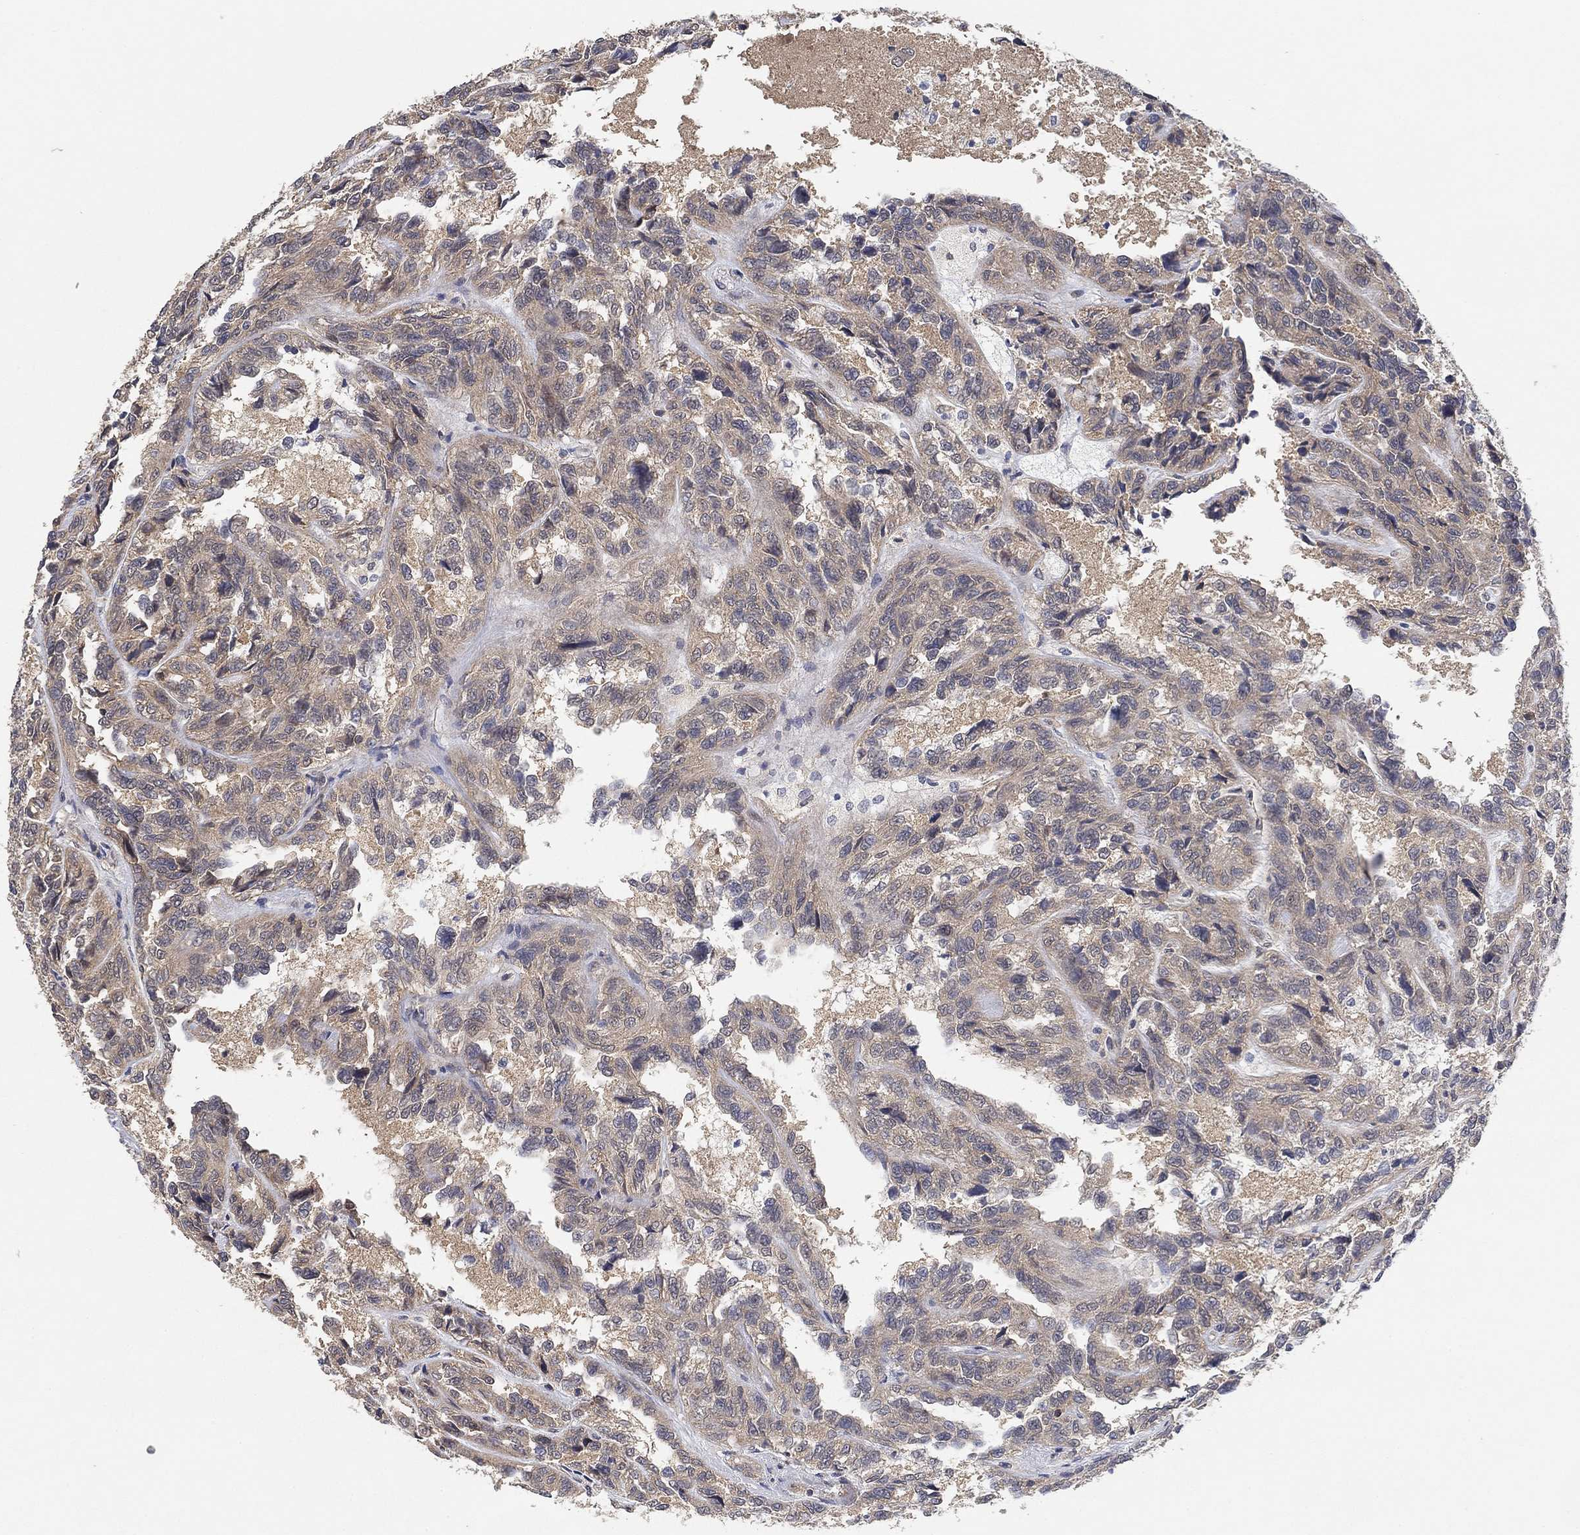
{"staining": {"intensity": "negative", "quantity": "none", "location": "none"}, "tissue": "renal cancer", "cell_type": "Tumor cells", "image_type": "cancer", "snomed": [{"axis": "morphology", "description": "Adenocarcinoma, NOS"}, {"axis": "topography", "description": "Kidney"}], "caption": "Histopathology image shows no significant protein expression in tumor cells of renal cancer (adenocarcinoma).", "gene": "CCDC43", "patient": {"sex": "male", "age": 79}}